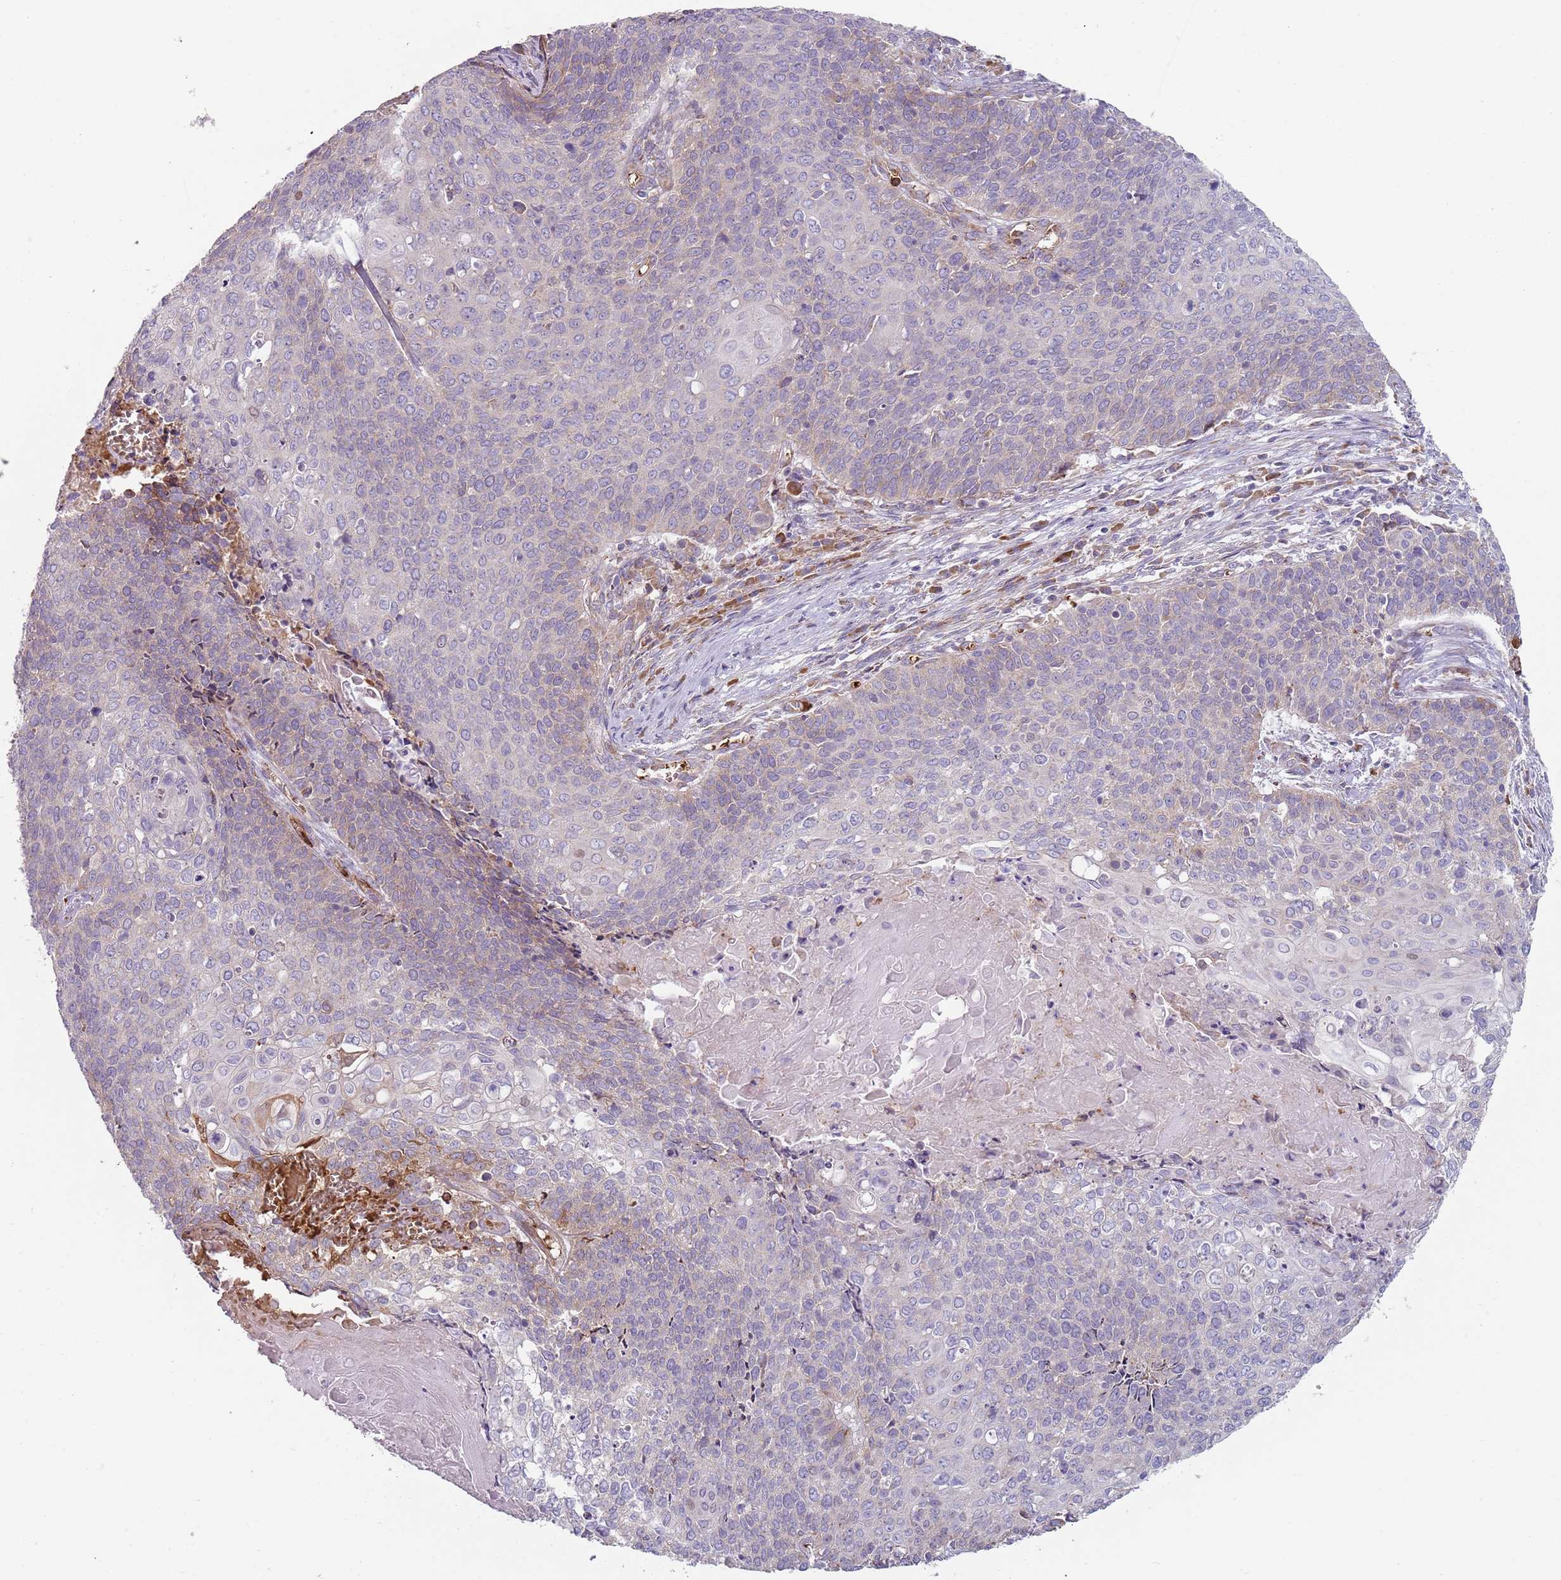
{"staining": {"intensity": "negative", "quantity": "none", "location": "none"}, "tissue": "cervical cancer", "cell_type": "Tumor cells", "image_type": "cancer", "snomed": [{"axis": "morphology", "description": "Squamous cell carcinoma, NOS"}, {"axis": "topography", "description": "Cervix"}], "caption": "This is an immunohistochemistry (IHC) micrograph of human squamous cell carcinoma (cervical). There is no expression in tumor cells.", "gene": "SPATA2", "patient": {"sex": "female", "age": 39}}